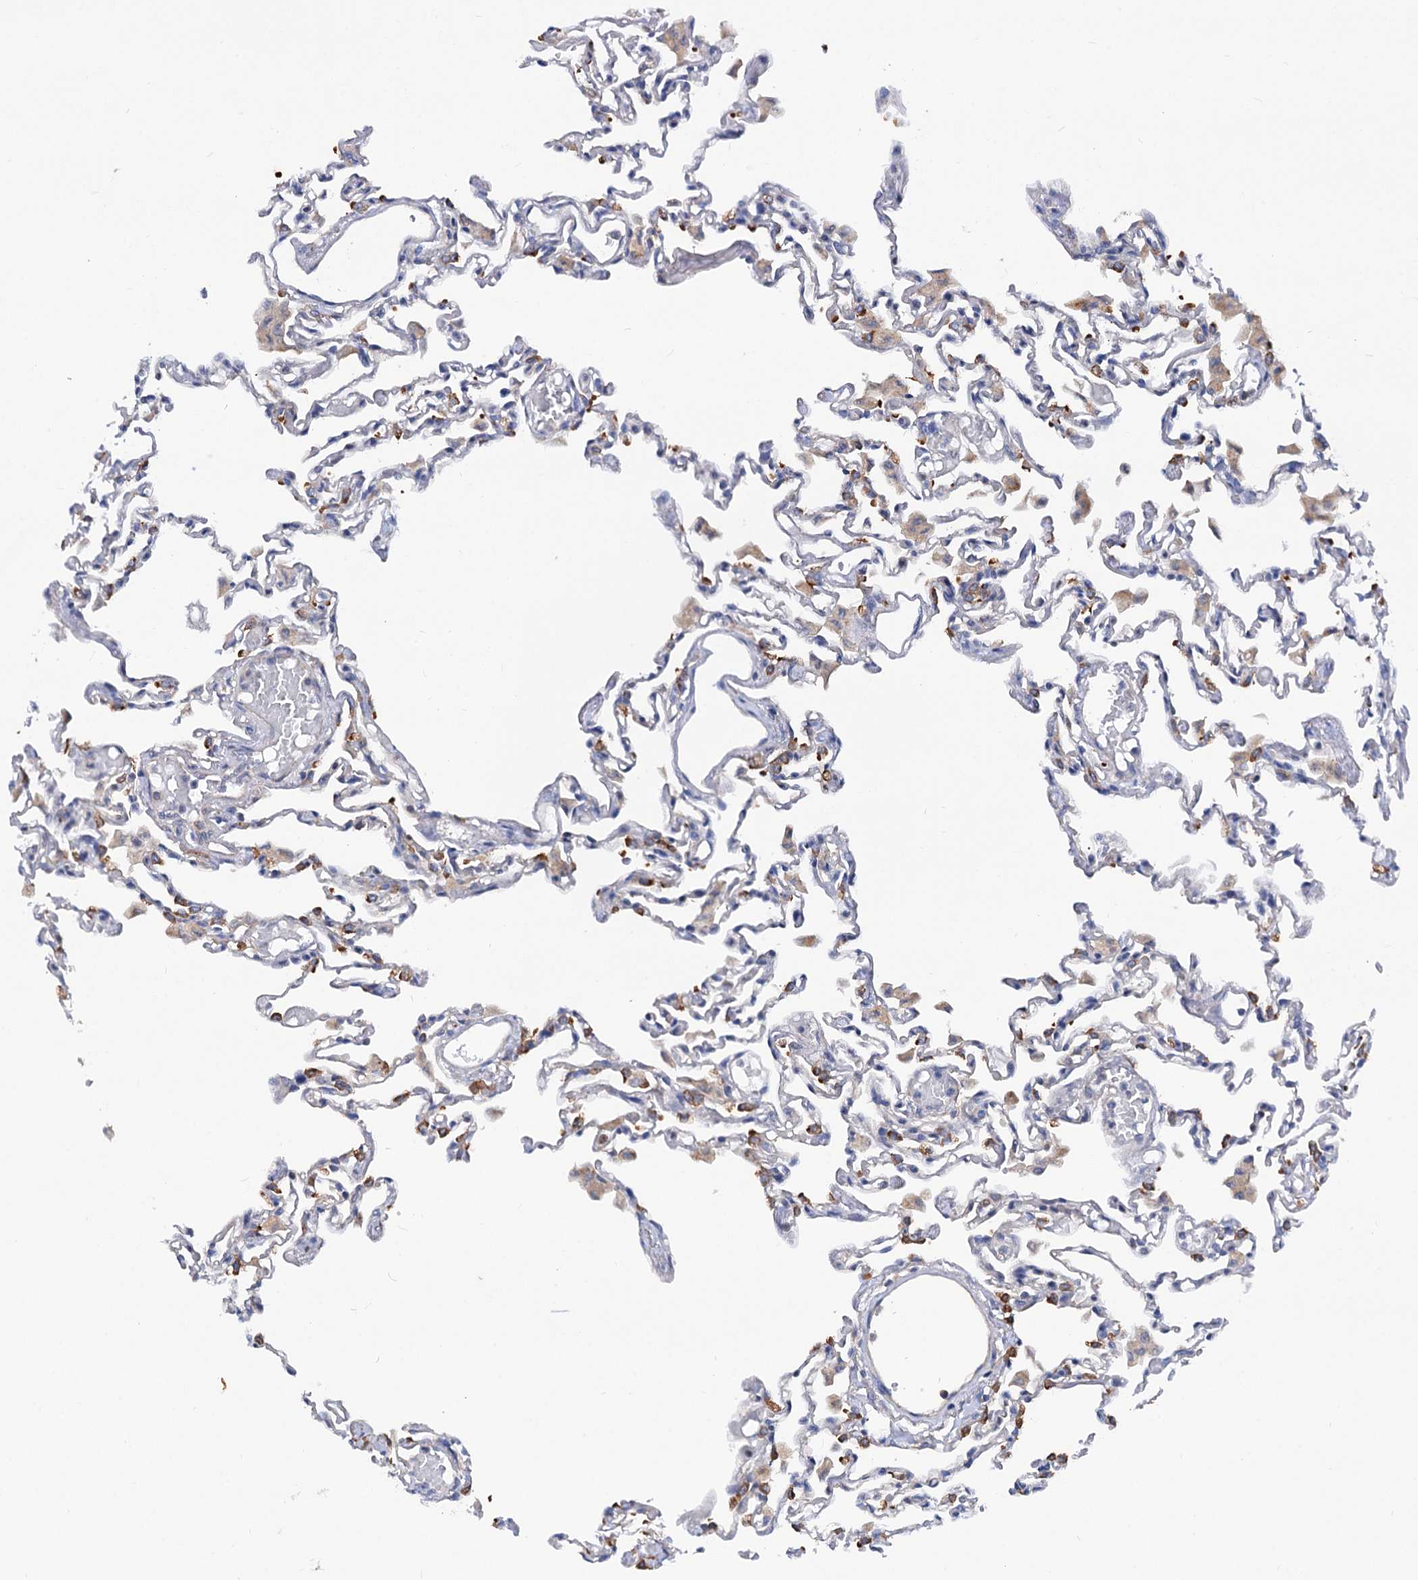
{"staining": {"intensity": "moderate", "quantity": "<25%", "location": "cytoplasmic/membranous"}, "tissue": "lung", "cell_type": "Alveolar cells", "image_type": "normal", "snomed": [{"axis": "morphology", "description": "Normal tissue, NOS"}, {"axis": "topography", "description": "Bronchus"}, {"axis": "topography", "description": "Lung"}], "caption": "Immunohistochemistry photomicrograph of normal human lung stained for a protein (brown), which exhibits low levels of moderate cytoplasmic/membranous staining in about <25% of alveolar cells.", "gene": "TRIM55", "patient": {"sex": "female", "age": 49}}